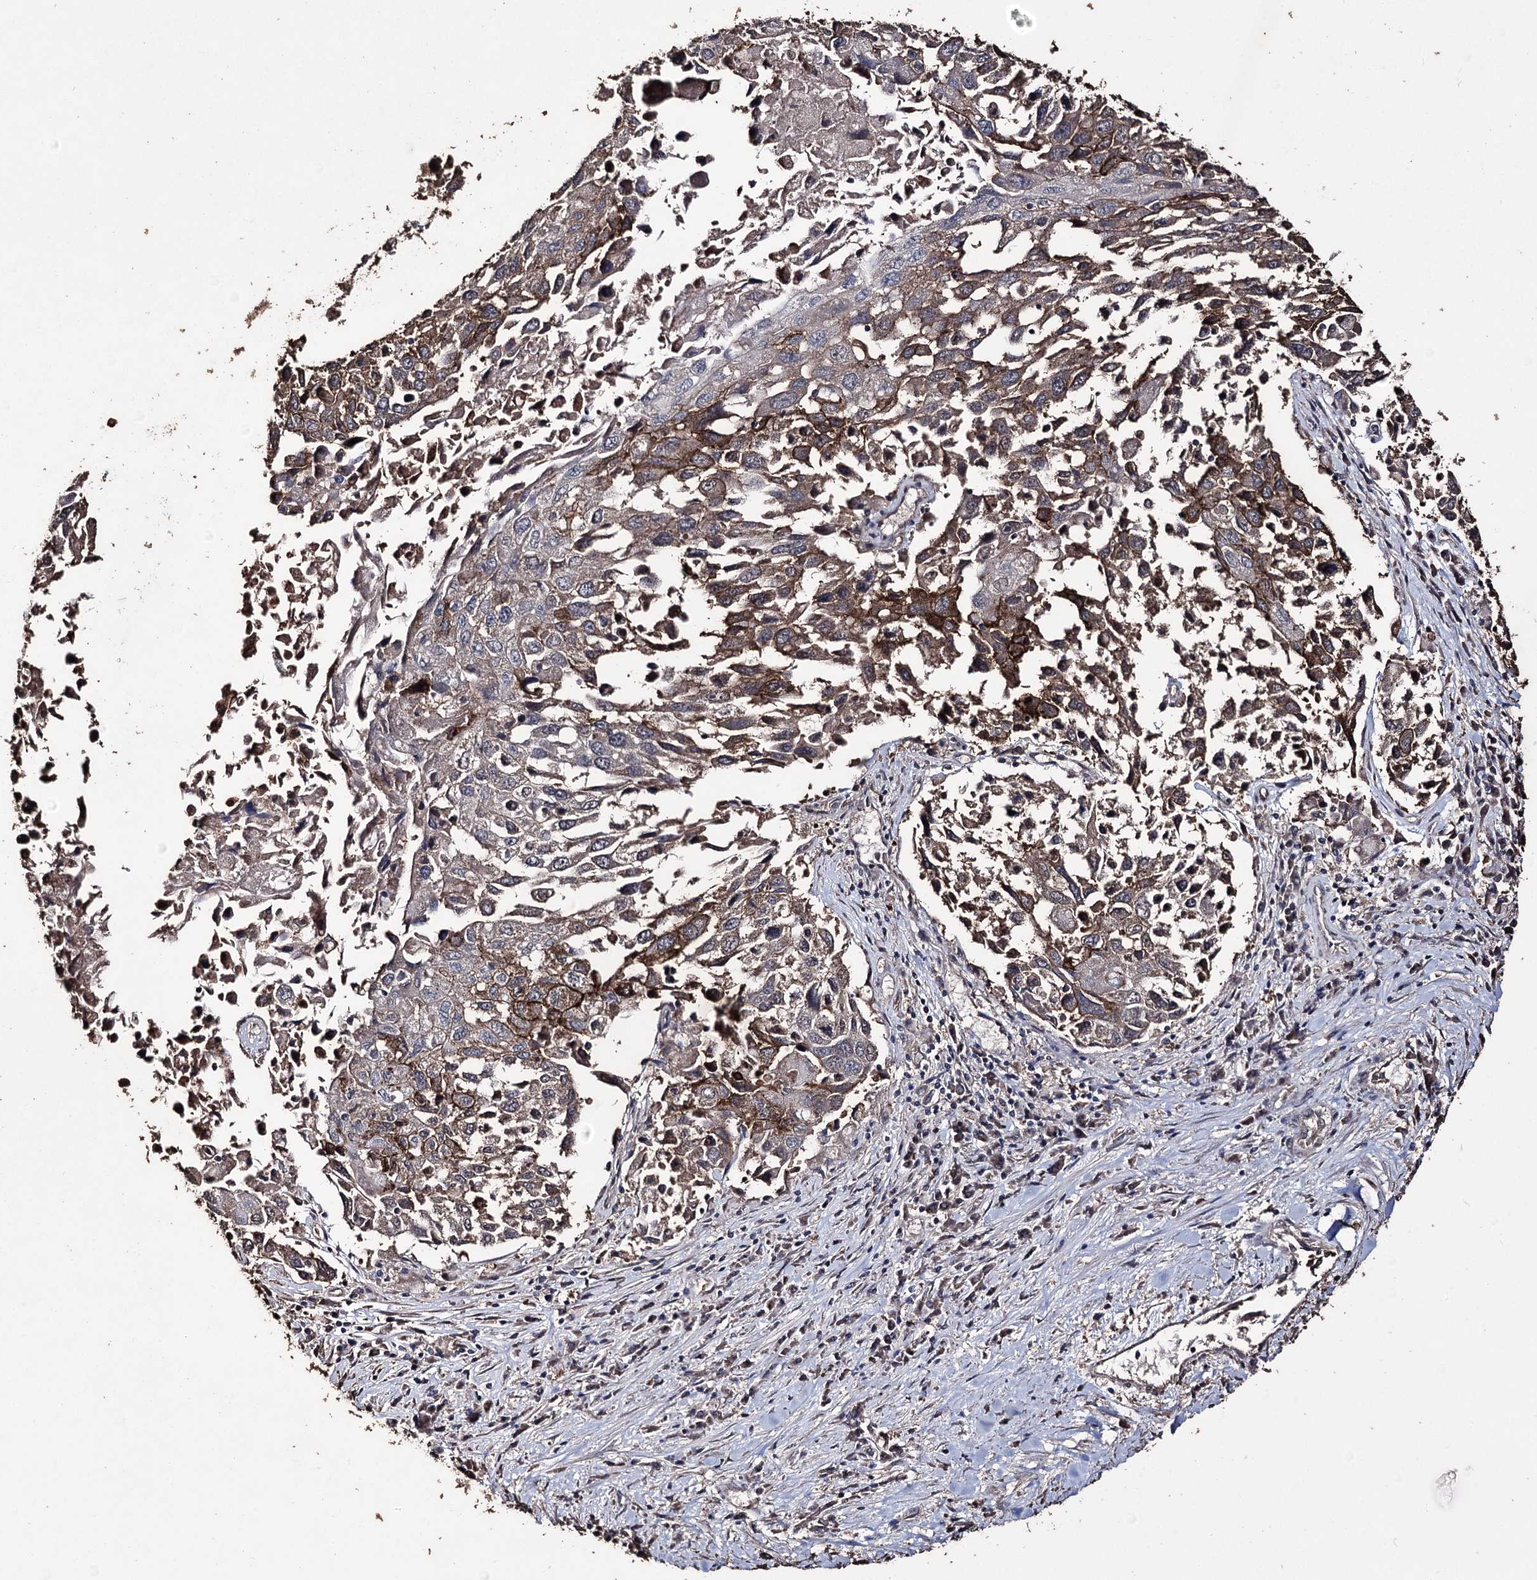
{"staining": {"intensity": "moderate", "quantity": "25%-75%", "location": "cytoplasmic/membranous"}, "tissue": "lung cancer", "cell_type": "Tumor cells", "image_type": "cancer", "snomed": [{"axis": "morphology", "description": "Squamous cell carcinoma, NOS"}, {"axis": "topography", "description": "Lung"}], "caption": "Lung cancer stained with immunohistochemistry exhibits moderate cytoplasmic/membranous positivity in about 25%-75% of tumor cells. Using DAB (3,3'-diaminobenzidine) (brown) and hematoxylin (blue) stains, captured at high magnification using brightfield microscopy.", "gene": "ZNF662", "patient": {"sex": "male", "age": 65}}